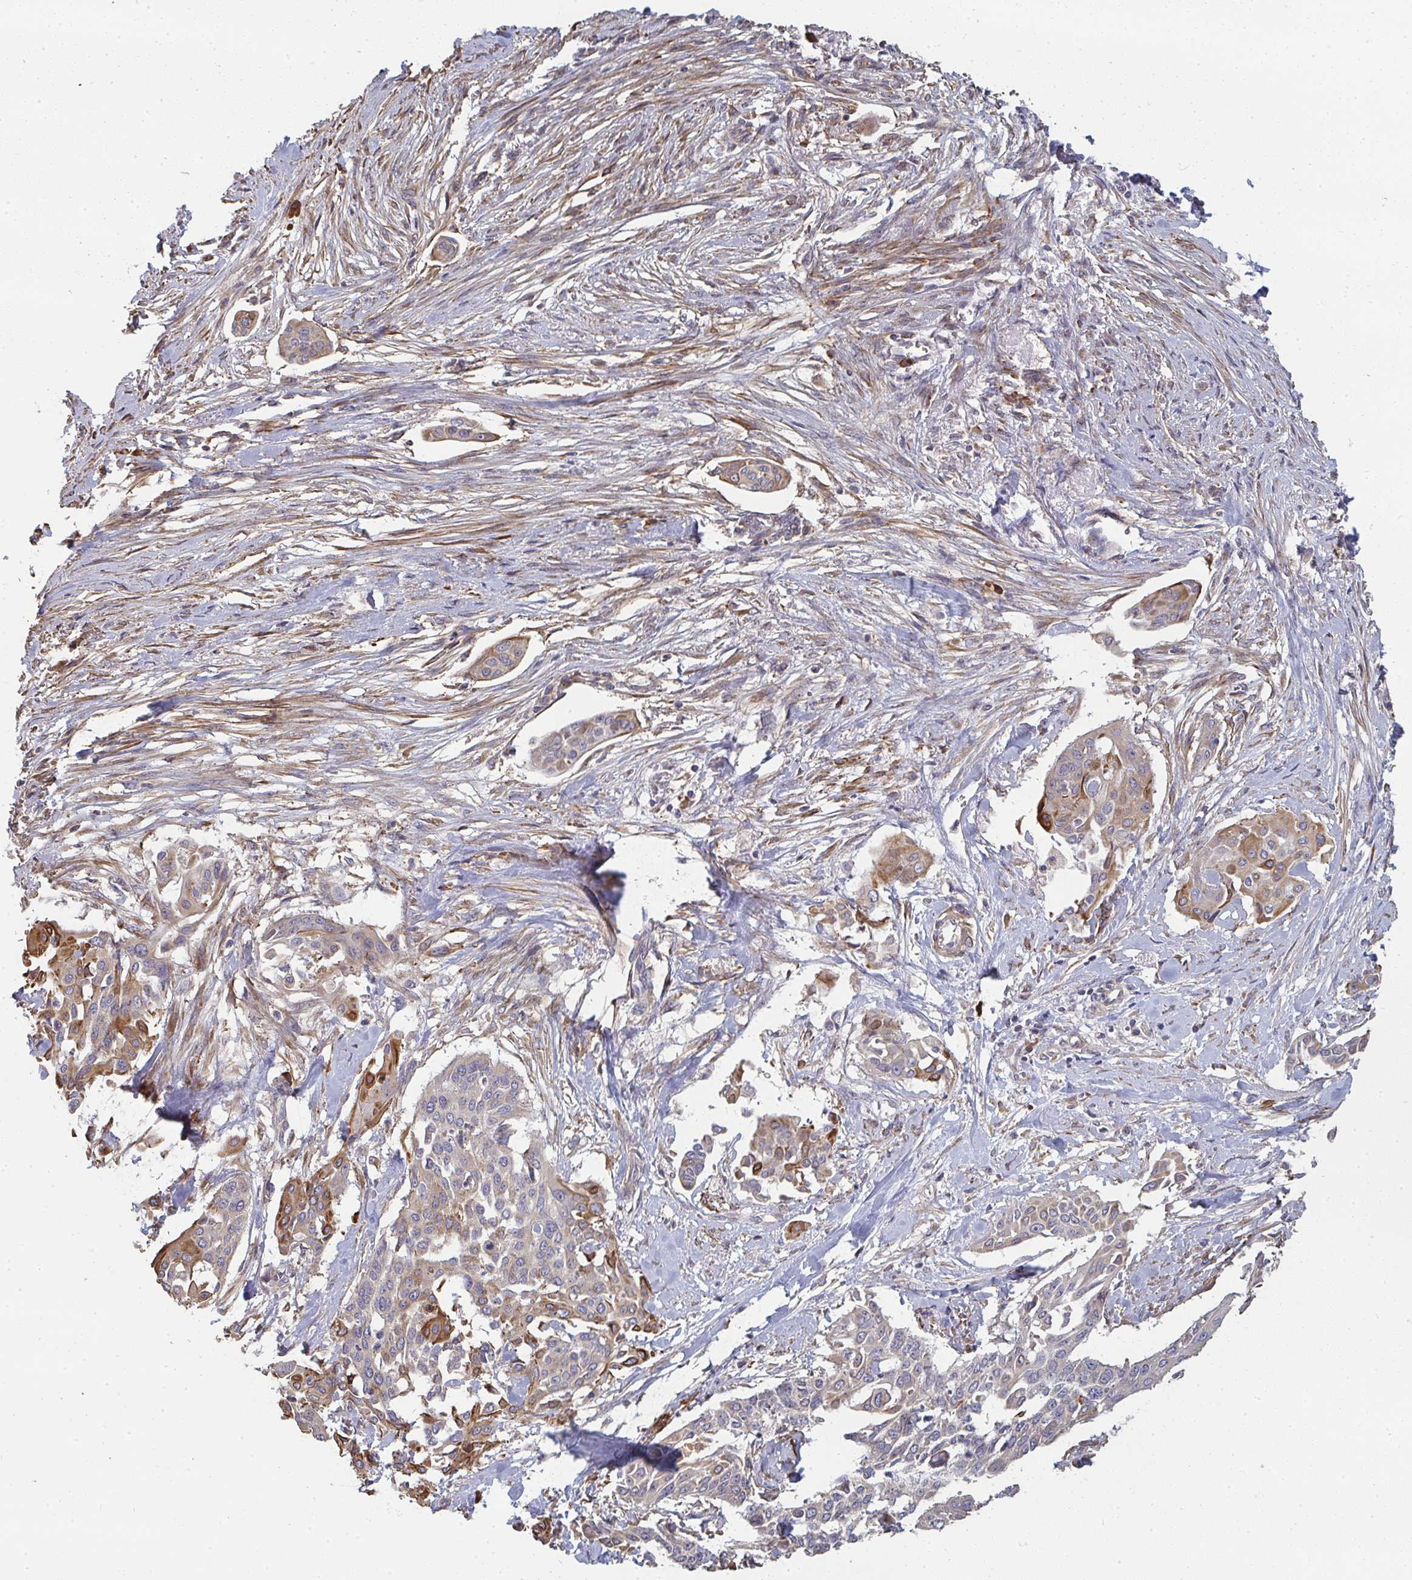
{"staining": {"intensity": "moderate", "quantity": "<25%", "location": "cytoplasmic/membranous"}, "tissue": "cervical cancer", "cell_type": "Tumor cells", "image_type": "cancer", "snomed": [{"axis": "morphology", "description": "Squamous cell carcinoma, NOS"}, {"axis": "topography", "description": "Cervix"}], "caption": "An immunohistochemistry (IHC) image of tumor tissue is shown. Protein staining in brown labels moderate cytoplasmic/membranous positivity in cervical cancer within tumor cells.", "gene": "ZFYVE28", "patient": {"sex": "female", "age": 44}}